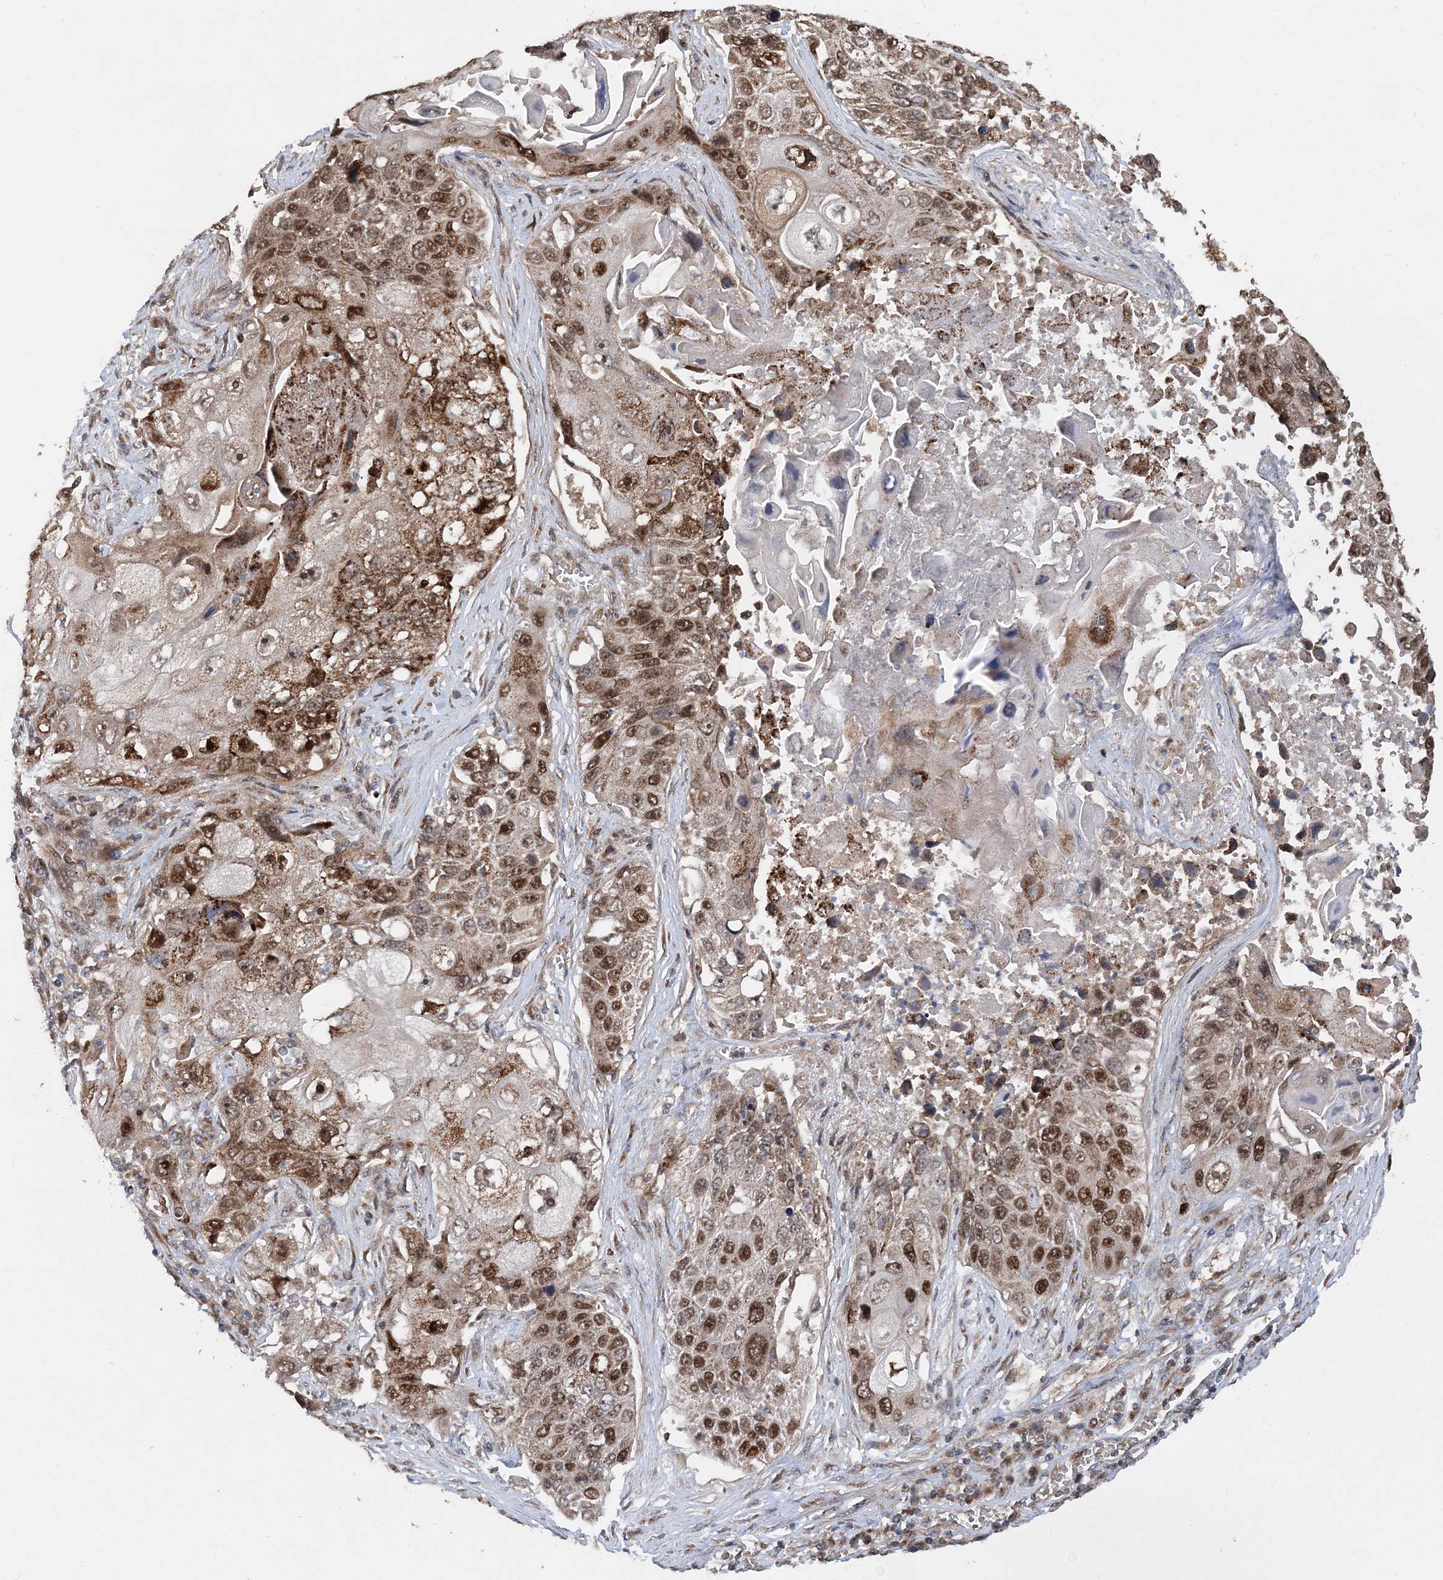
{"staining": {"intensity": "moderate", "quantity": ">75%", "location": "cytoplasmic/membranous,nuclear"}, "tissue": "lung cancer", "cell_type": "Tumor cells", "image_type": "cancer", "snomed": [{"axis": "morphology", "description": "Squamous cell carcinoma, NOS"}, {"axis": "topography", "description": "Lung"}], "caption": "This histopathology image displays lung cancer (squamous cell carcinoma) stained with immunohistochemistry to label a protein in brown. The cytoplasmic/membranous and nuclear of tumor cells show moderate positivity for the protein. Nuclei are counter-stained blue.", "gene": "KIF4A", "patient": {"sex": "male", "age": 61}}